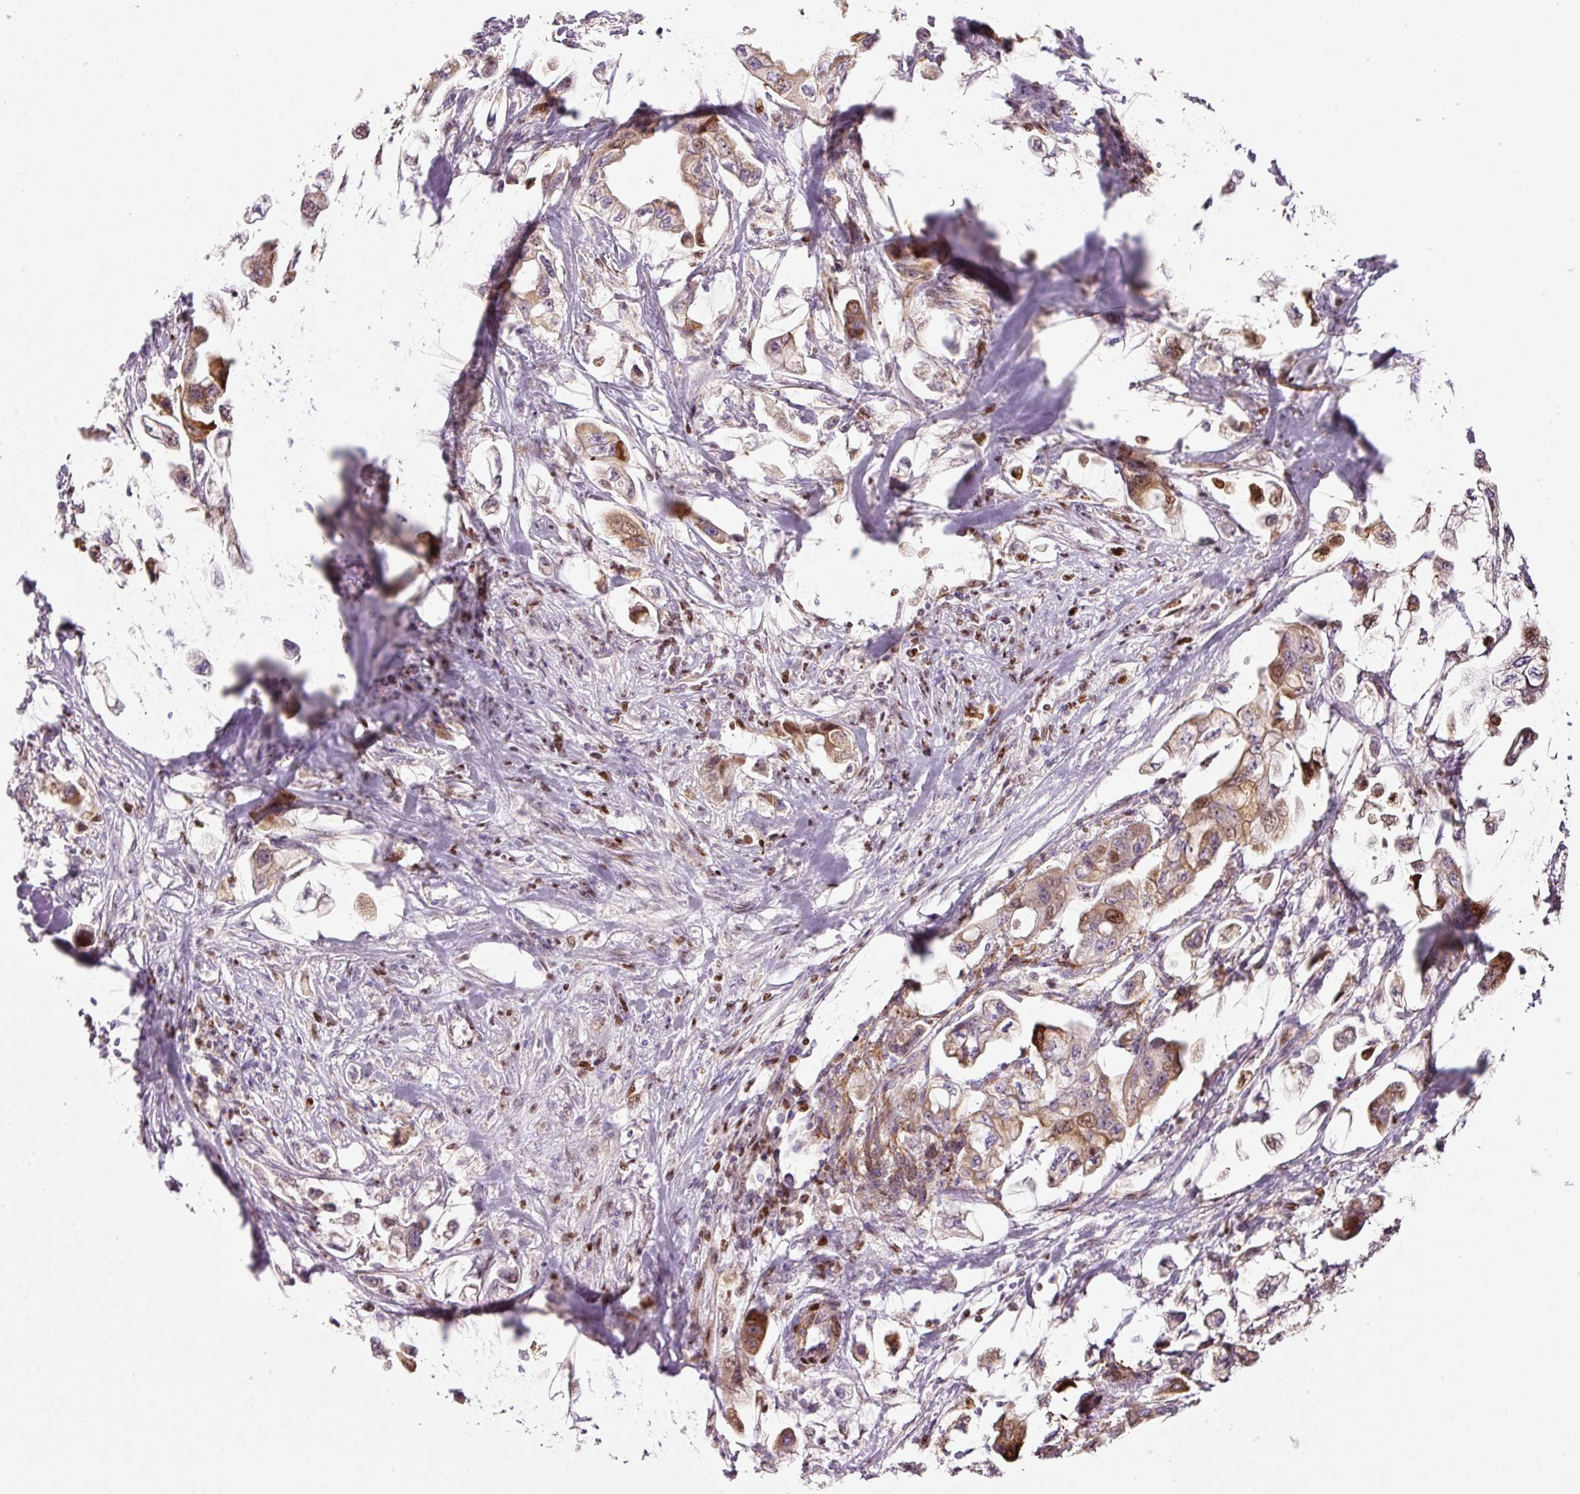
{"staining": {"intensity": "moderate", "quantity": ">75%", "location": "cytoplasmic/membranous,nuclear"}, "tissue": "stomach cancer", "cell_type": "Tumor cells", "image_type": "cancer", "snomed": [{"axis": "morphology", "description": "Adenocarcinoma, NOS"}, {"axis": "topography", "description": "Stomach"}], "caption": "Tumor cells show moderate cytoplasmic/membranous and nuclear staining in approximately >75% of cells in stomach adenocarcinoma. Immunohistochemistry stains the protein of interest in brown and the nuclei are stained blue.", "gene": "TMEM8B", "patient": {"sex": "male", "age": 62}}